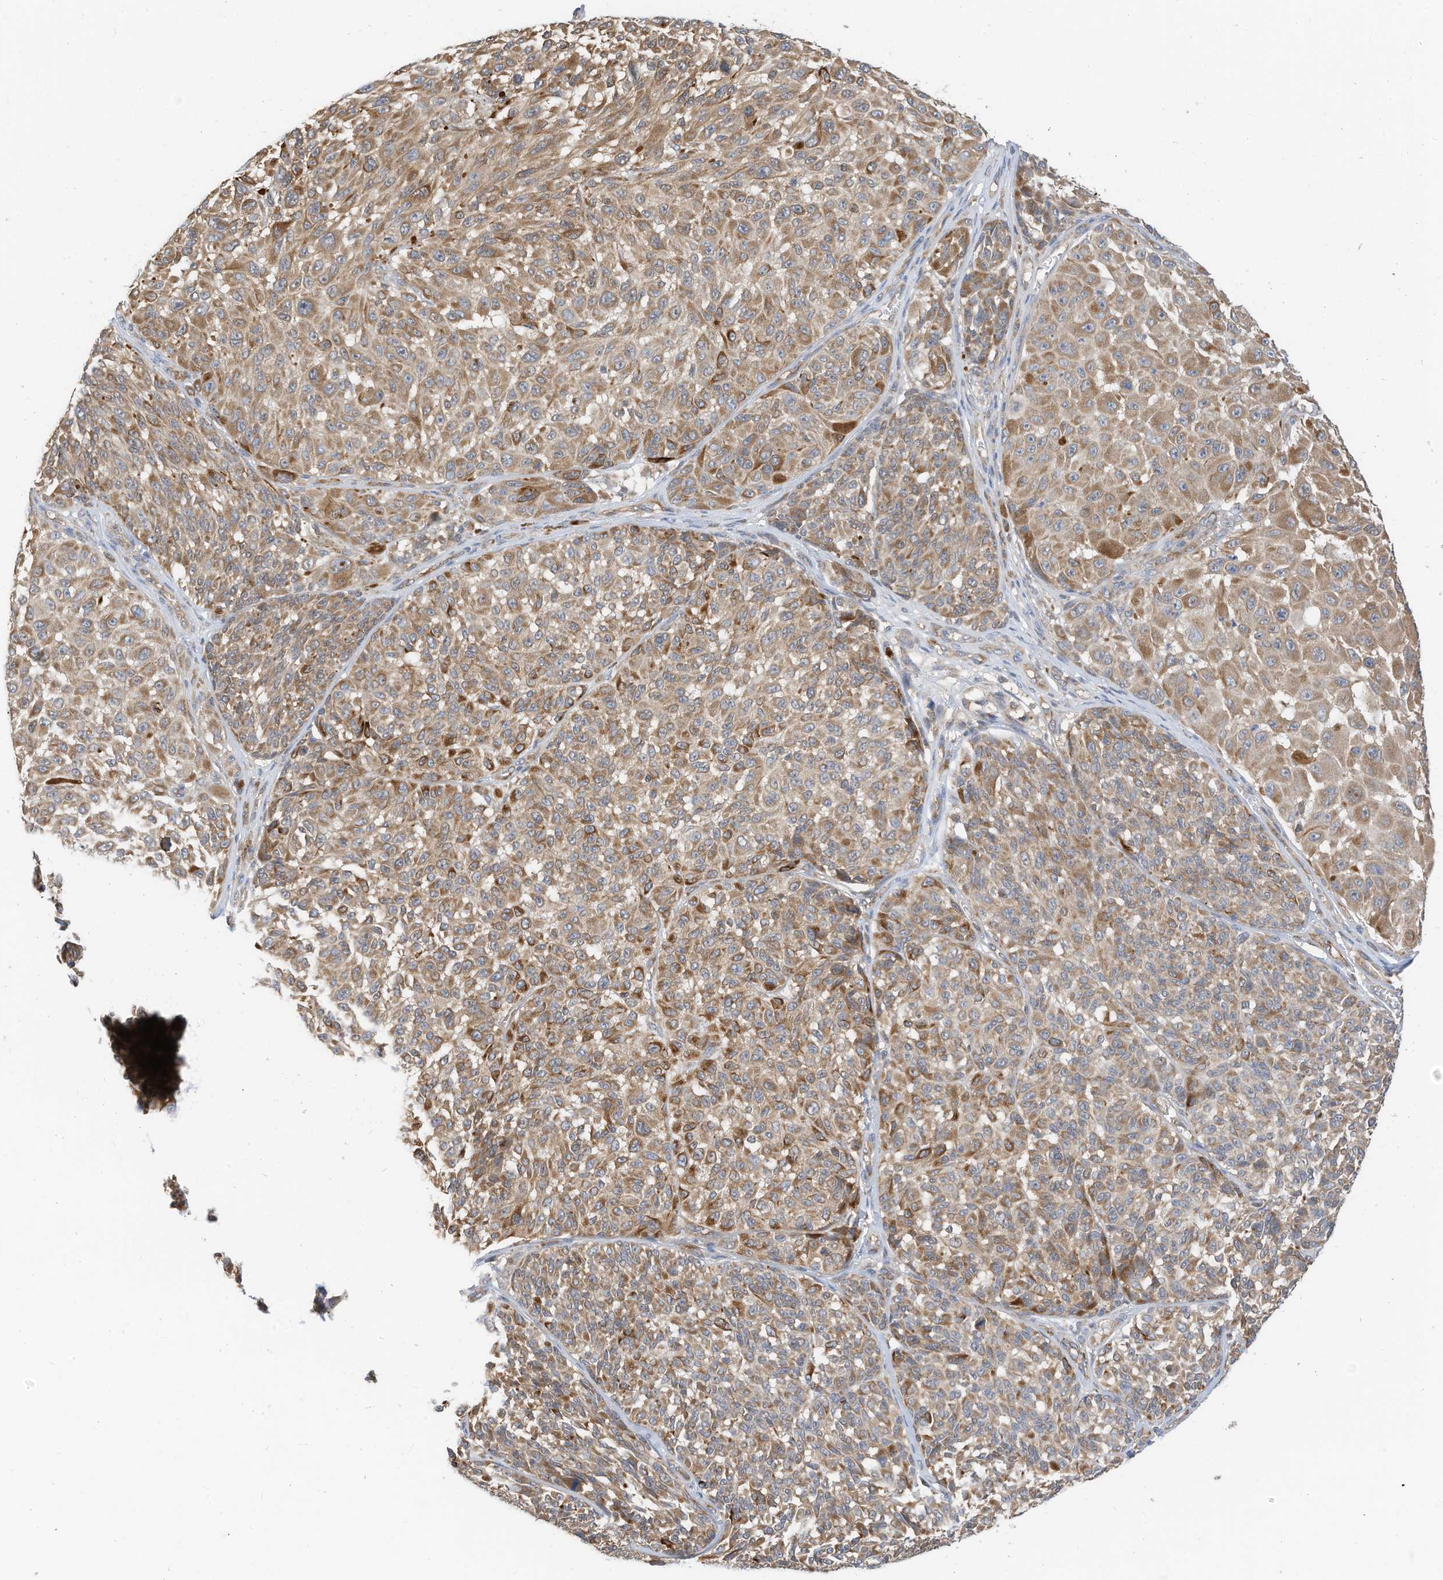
{"staining": {"intensity": "moderate", "quantity": ">75%", "location": "cytoplasmic/membranous"}, "tissue": "melanoma", "cell_type": "Tumor cells", "image_type": "cancer", "snomed": [{"axis": "morphology", "description": "Malignant melanoma, NOS"}, {"axis": "topography", "description": "Skin"}], "caption": "A photomicrograph showing moderate cytoplasmic/membranous positivity in approximately >75% of tumor cells in malignant melanoma, as visualized by brown immunohistochemical staining.", "gene": "METTL6", "patient": {"sex": "male", "age": 83}}